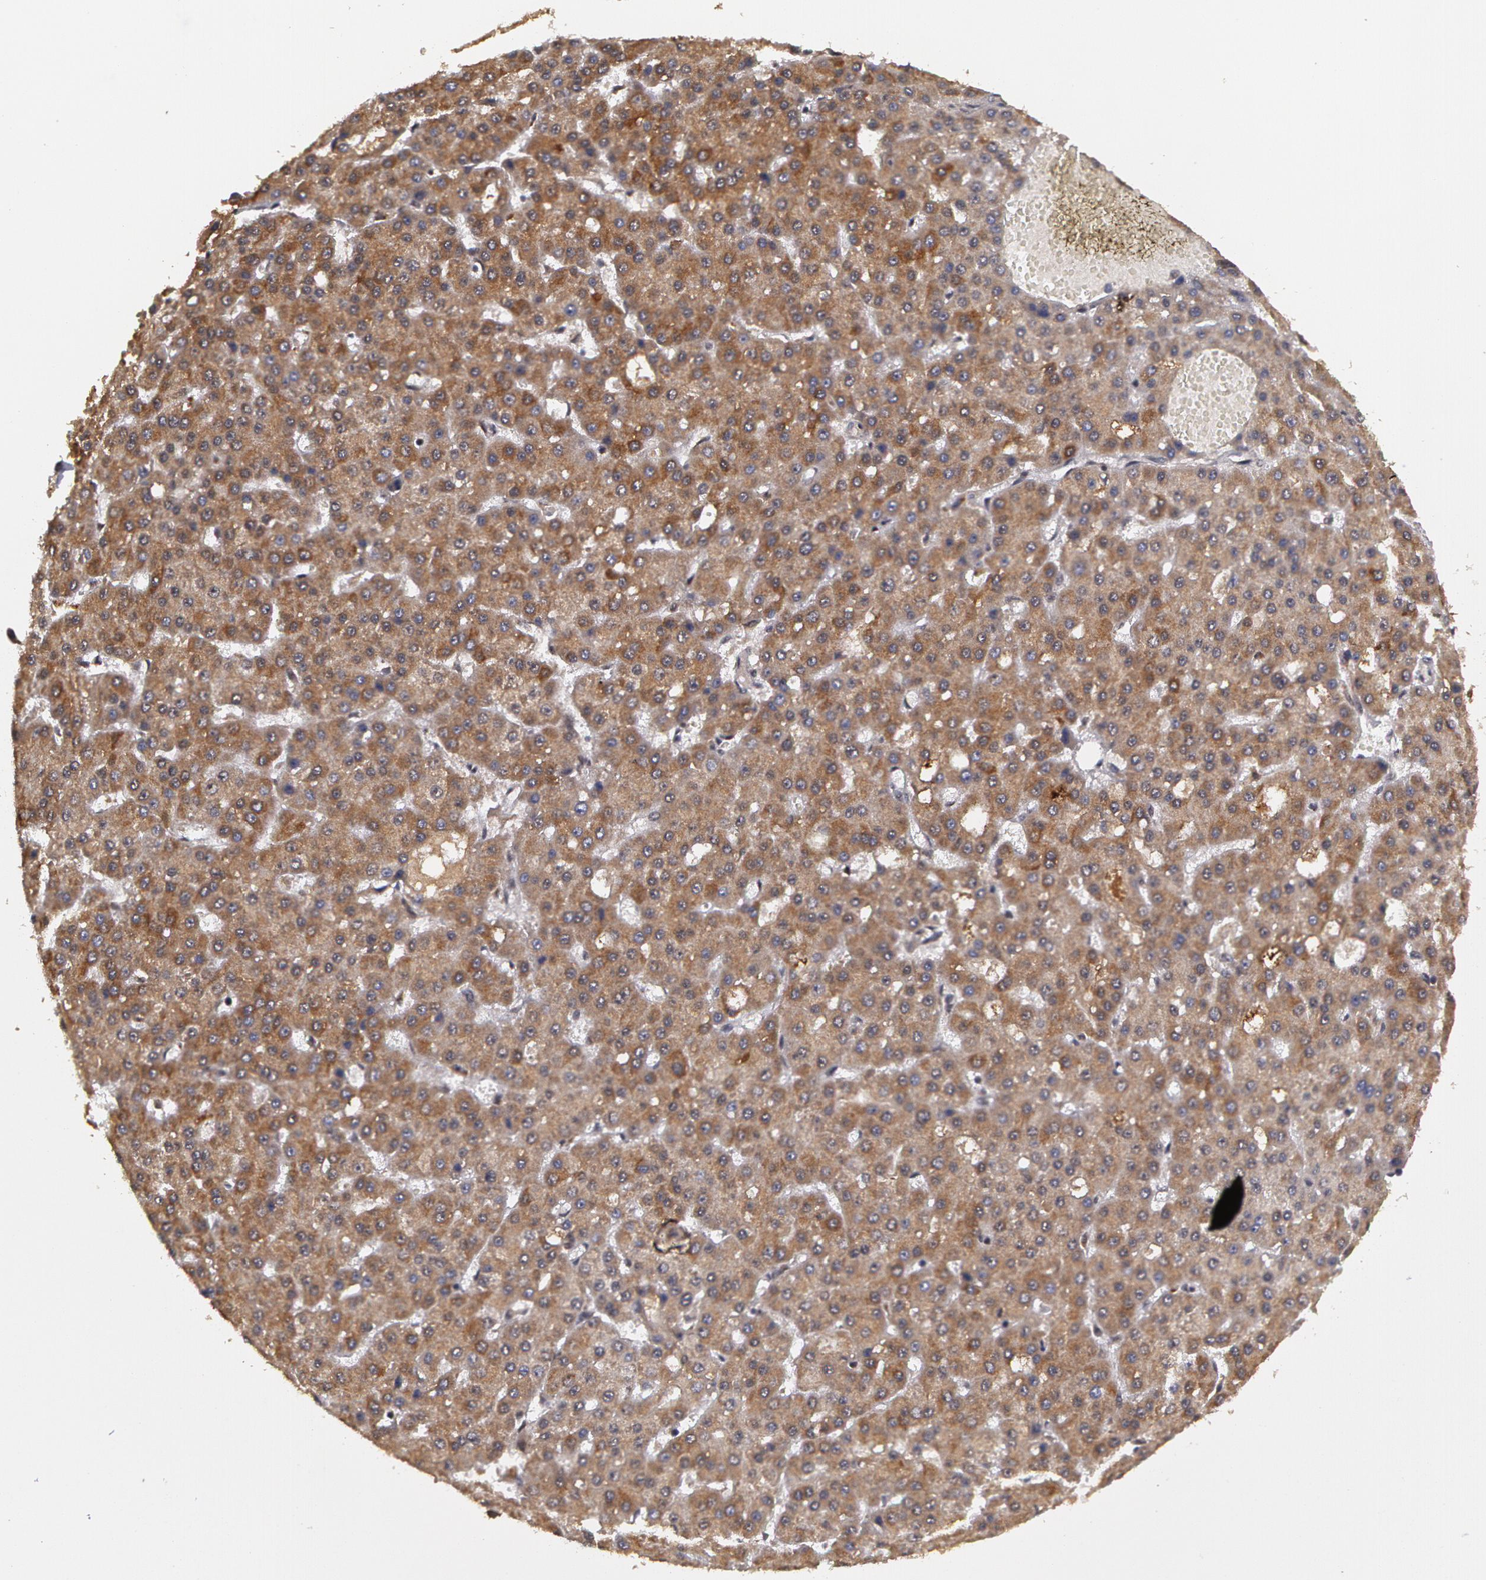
{"staining": {"intensity": "strong", "quantity": ">75%", "location": "cytoplasmic/membranous"}, "tissue": "liver cancer", "cell_type": "Tumor cells", "image_type": "cancer", "snomed": [{"axis": "morphology", "description": "Carcinoma, Hepatocellular, NOS"}, {"axis": "topography", "description": "Liver"}], "caption": "Human liver cancer stained with a brown dye exhibits strong cytoplasmic/membranous positive positivity in about >75% of tumor cells.", "gene": "GLIS1", "patient": {"sex": "male", "age": 47}}